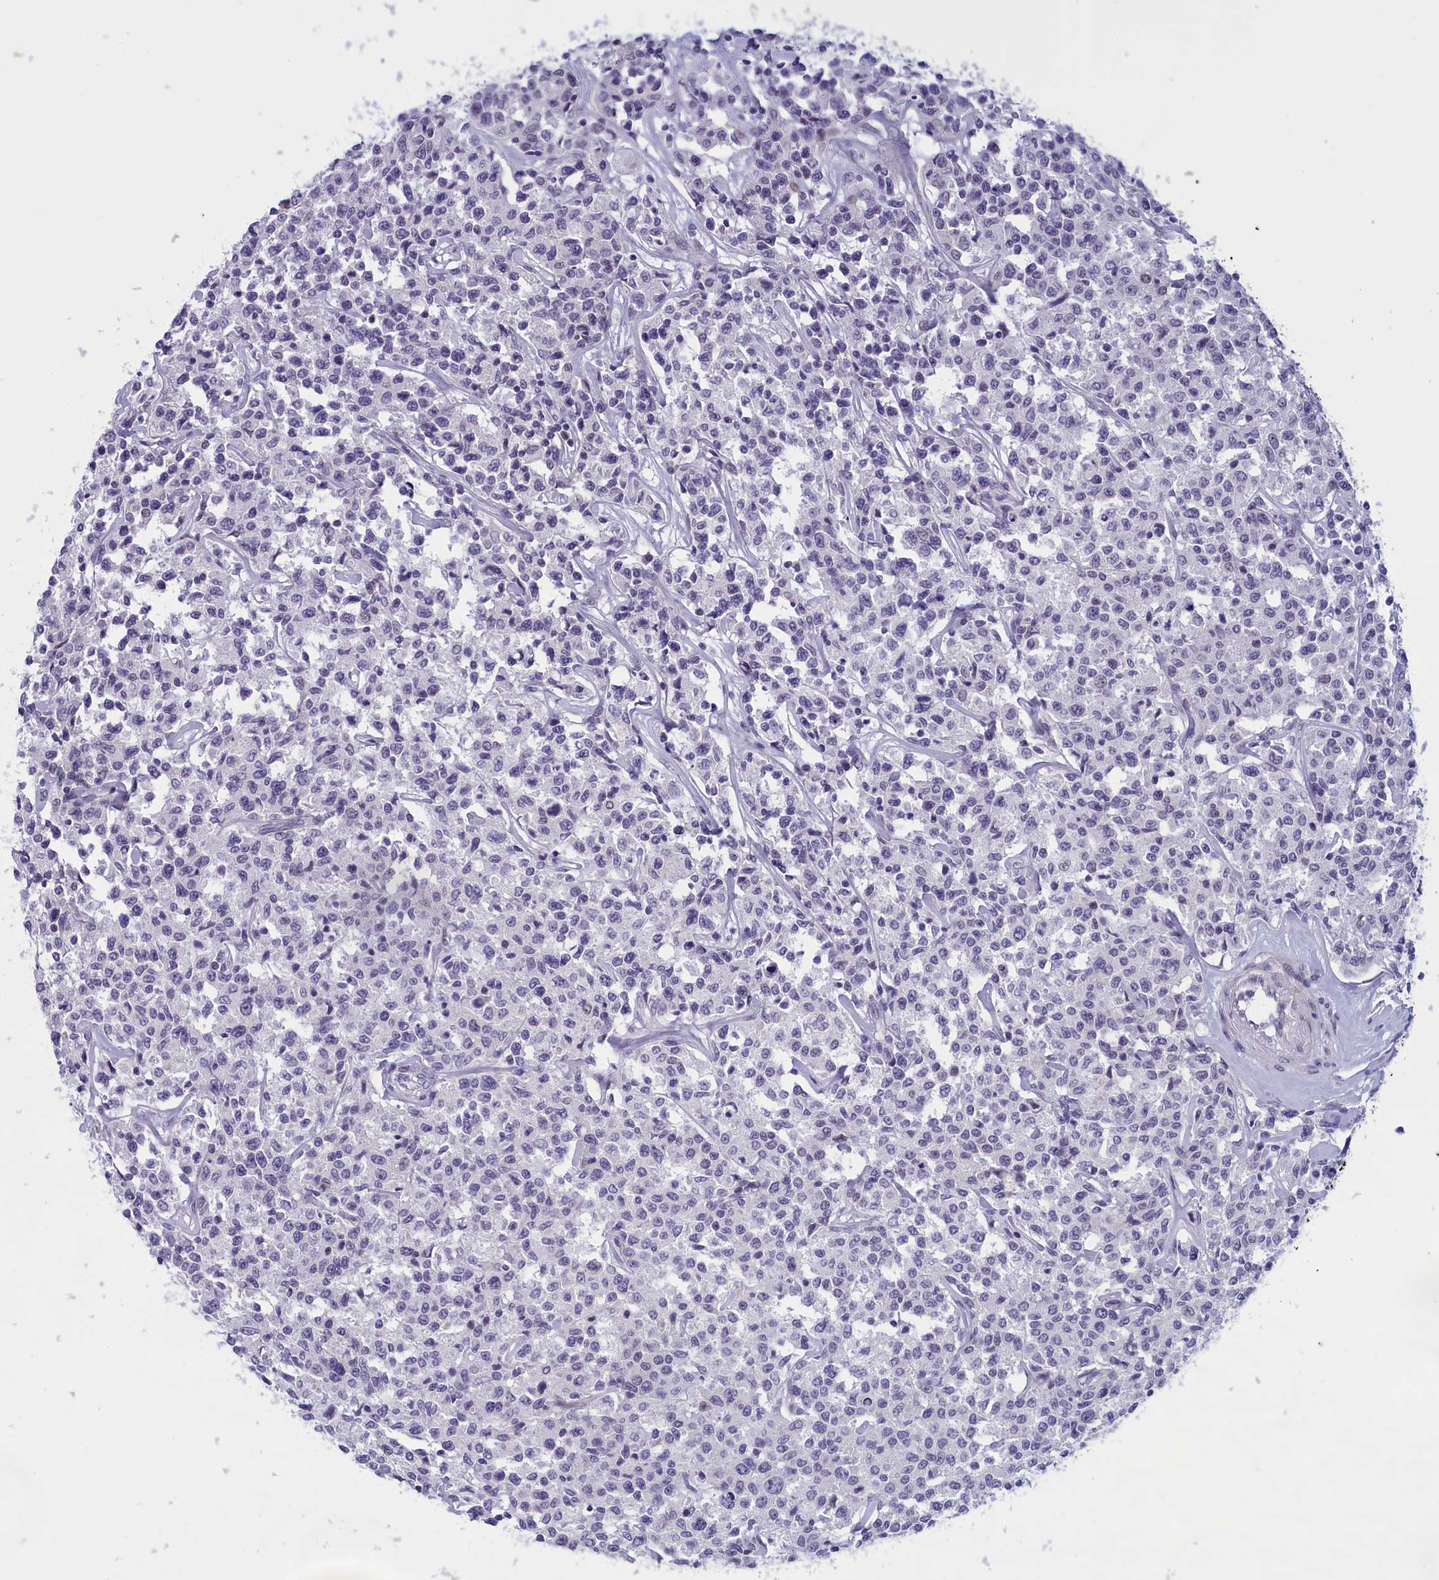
{"staining": {"intensity": "negative", "quantity": "none", "location": "none"}, "tissue": "lymphoma", "cell_type": "Tumor cells", "image_type": "cancer", "snomed": [{"axis": "morphology", "description": "Malignant lymphoma, non-Hodgkin's type, Low grade"}, {"axis": "topography", "description": "Small intestine"}], "caption": "This is an IHC image of human low-grade malignant lymphoma, non-Hodgkin's type. There is no staining in tumor cells.", "gene": "ELOA2", "patient": {"sex": "female", "age": 59}}